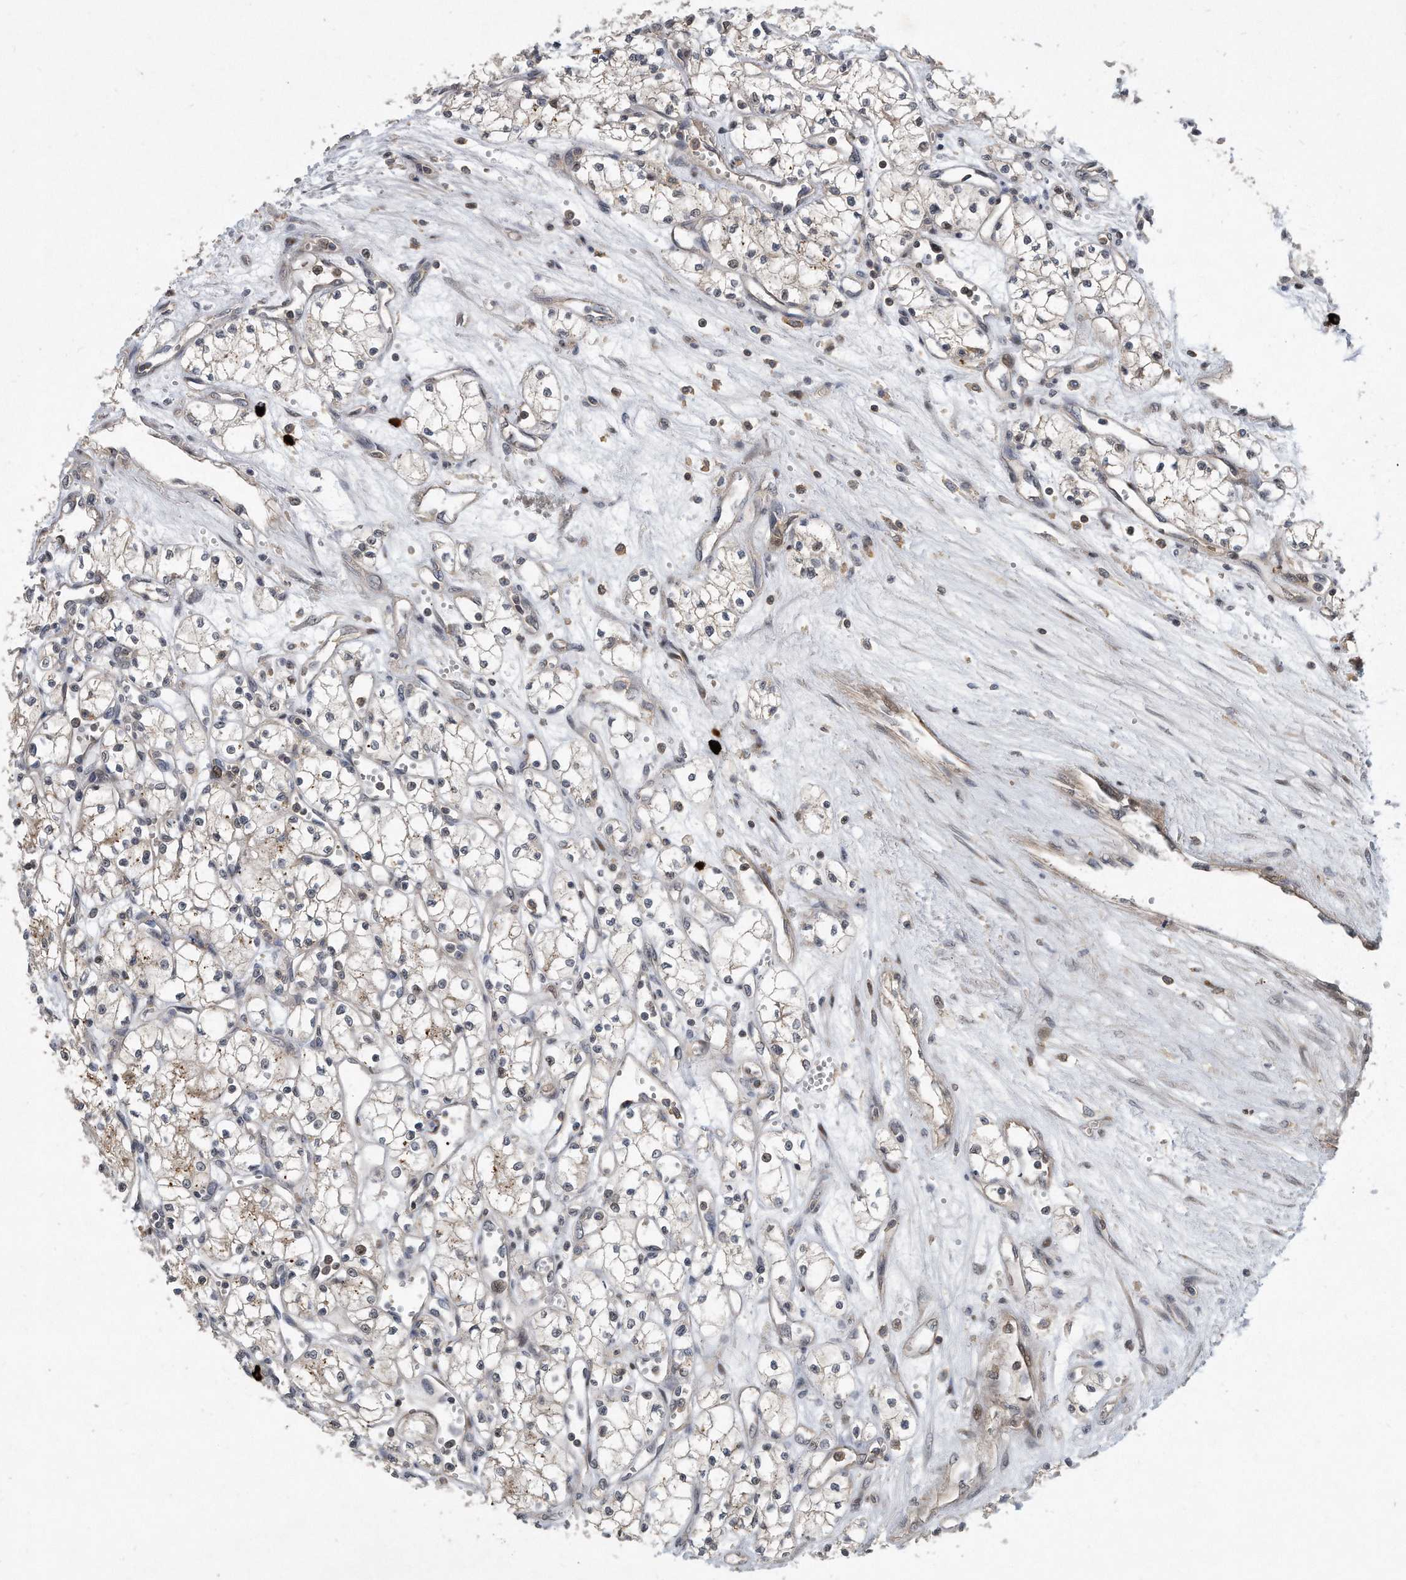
{"staining": {"intensity": "weak", "quantity": "<25%", "location": "cytoplasmic/membranous"}, "tissue": "renal cancer", "cell_type": "Tumor cells", "image_type": "cancer", "snomed": [{"axis": "morphology", "description": "Adenocarcinoma, NOS"}, {"axis": "topography", "description": "Kidney"}], "caption": "There is no significant positivity in tumor cells of renal adenocarcinoma.", "gene": "PGBD2", "patient": {"sex": "male", "age": 59}}